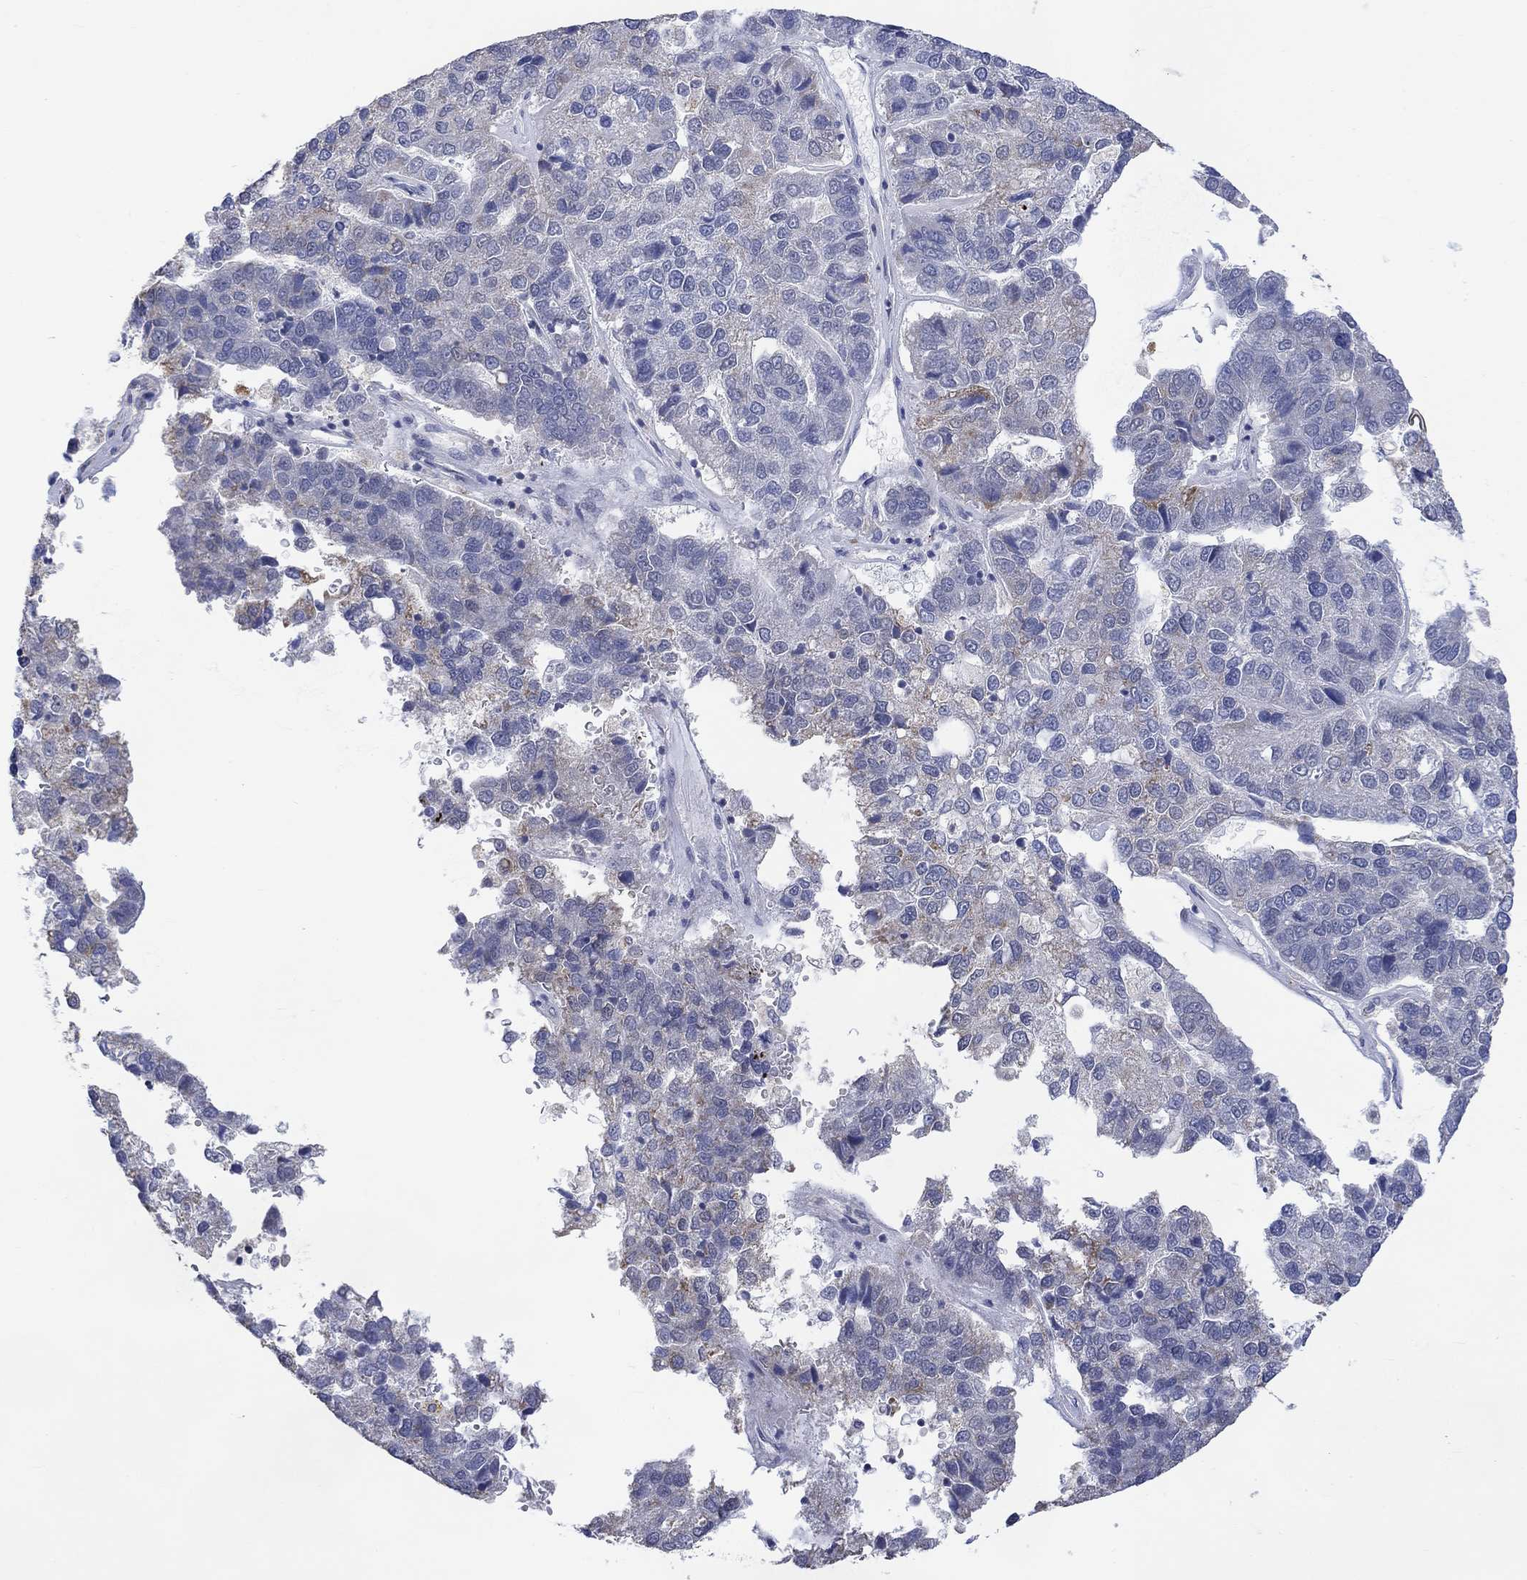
{"staining": {"intensity": "weak", "quantity": "<25%", "location": "cytoplasmic/membranous"}, "tissue": "pancreatic cancer", "cell_type": "Tumor cells", "image_type": "cancer", "snomed": [{"axis": "morphology", "description": "Adenocarcinoma, NOS"}, {"axis": "topography", "description": "Pancreas"}], "caption": "This is an IHC photomicrograph of human pancreatic cancer. There is no staining in tumor cells.", "gene": "SLC48A1", "patient": {"sex": "female", "age": 61}}